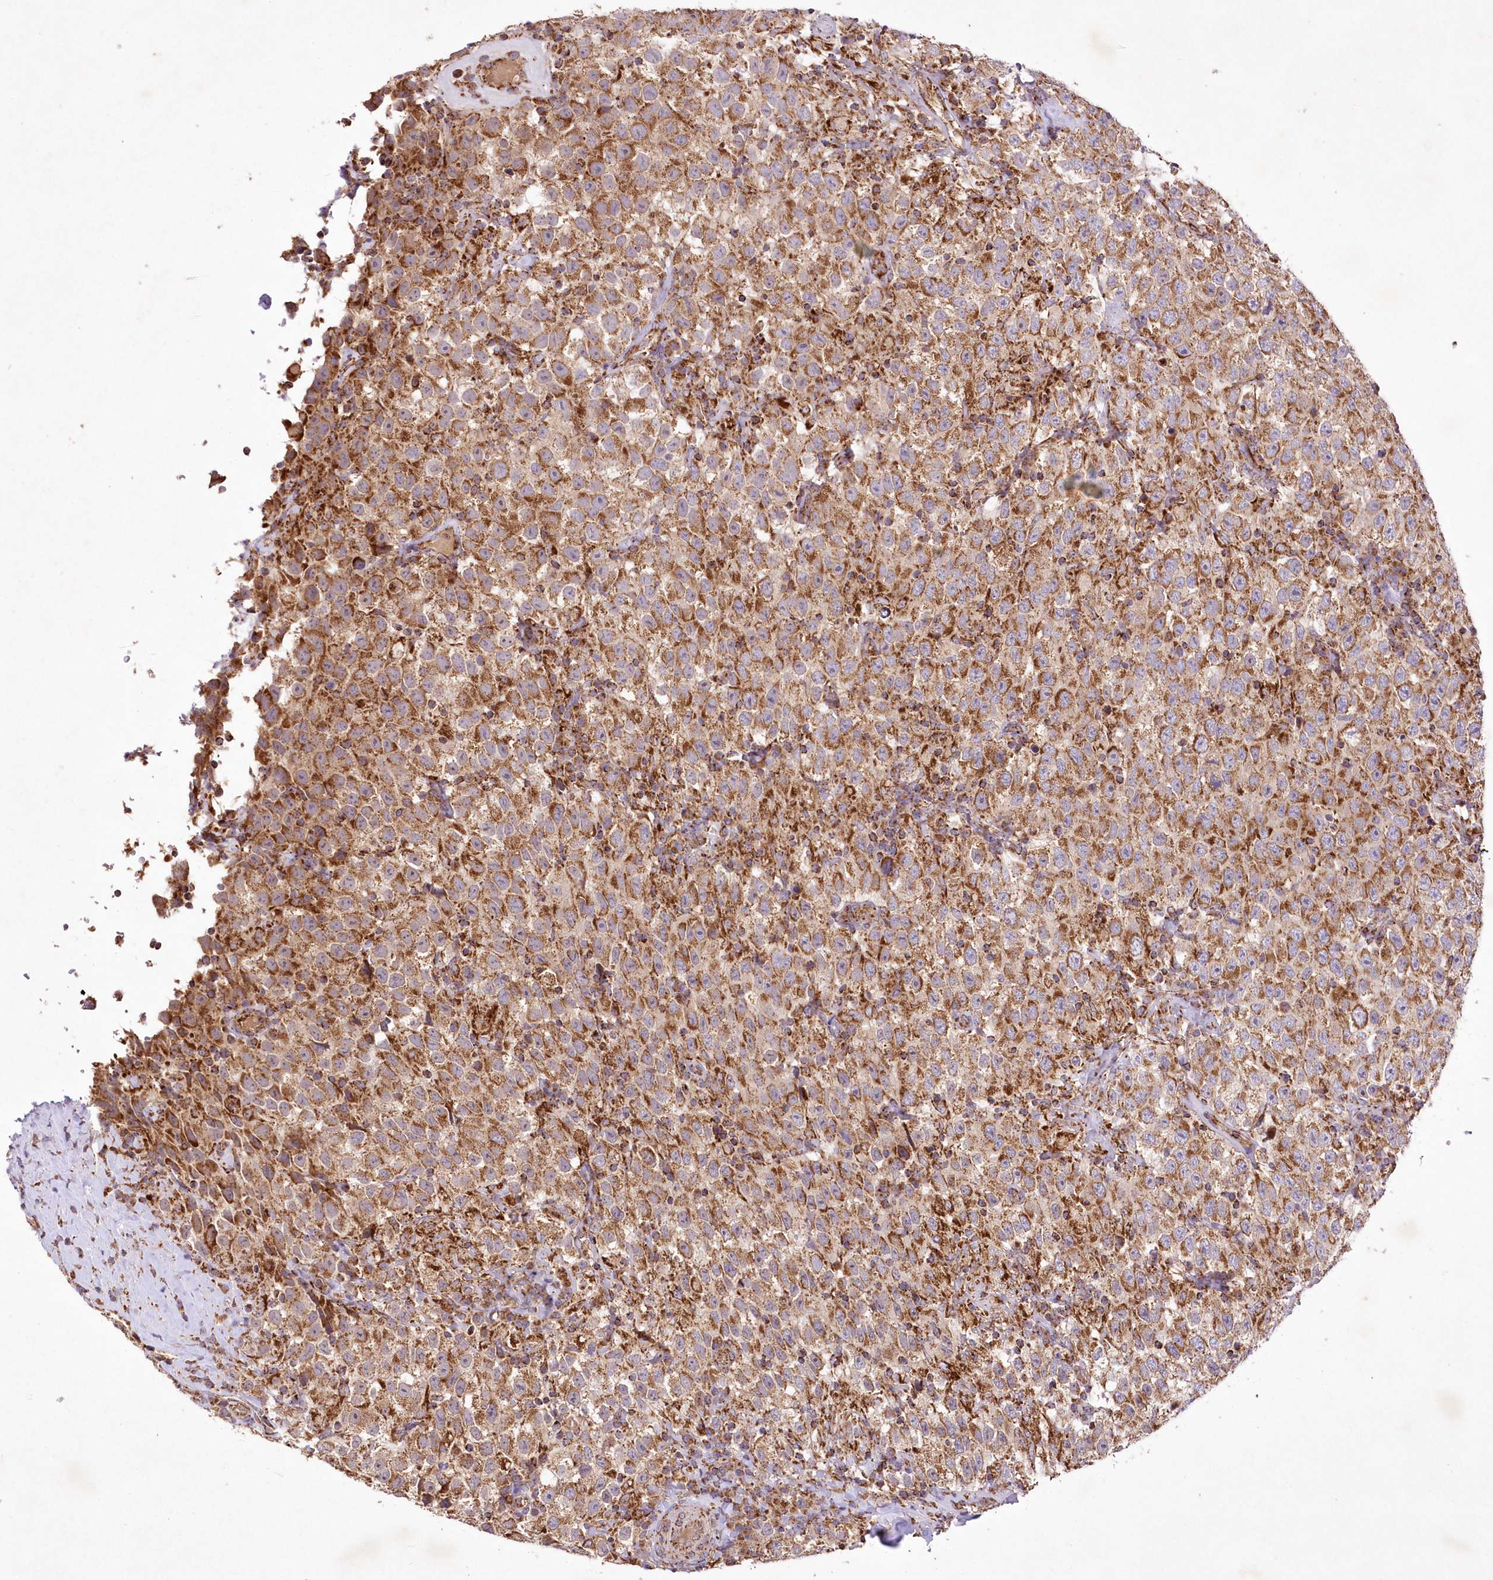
{"staining": {"intensity": "moderate", "quantity": ">75%", "location": "cytoplasmic/membranous"}, "tissue": "testis cancer", "cell_type": "Tumor cells", "image_type": "cancer", "snomed": [{"axis": "morphology", "description": "Seminoma, NOS"}, {"axis": "topography", "description": "Testis"}], "caption": "This photomicrograph exhibits testis seminoma stained with immunohistochemistry (IHC) to label a protein in brown. The cytoplasmic/membranous of tumor cells show moderate positivity for the protein. Nuclei are counter-stained blue.", "gene": "ASNSD1", "patient": {"sex": "male", "age": 41}}